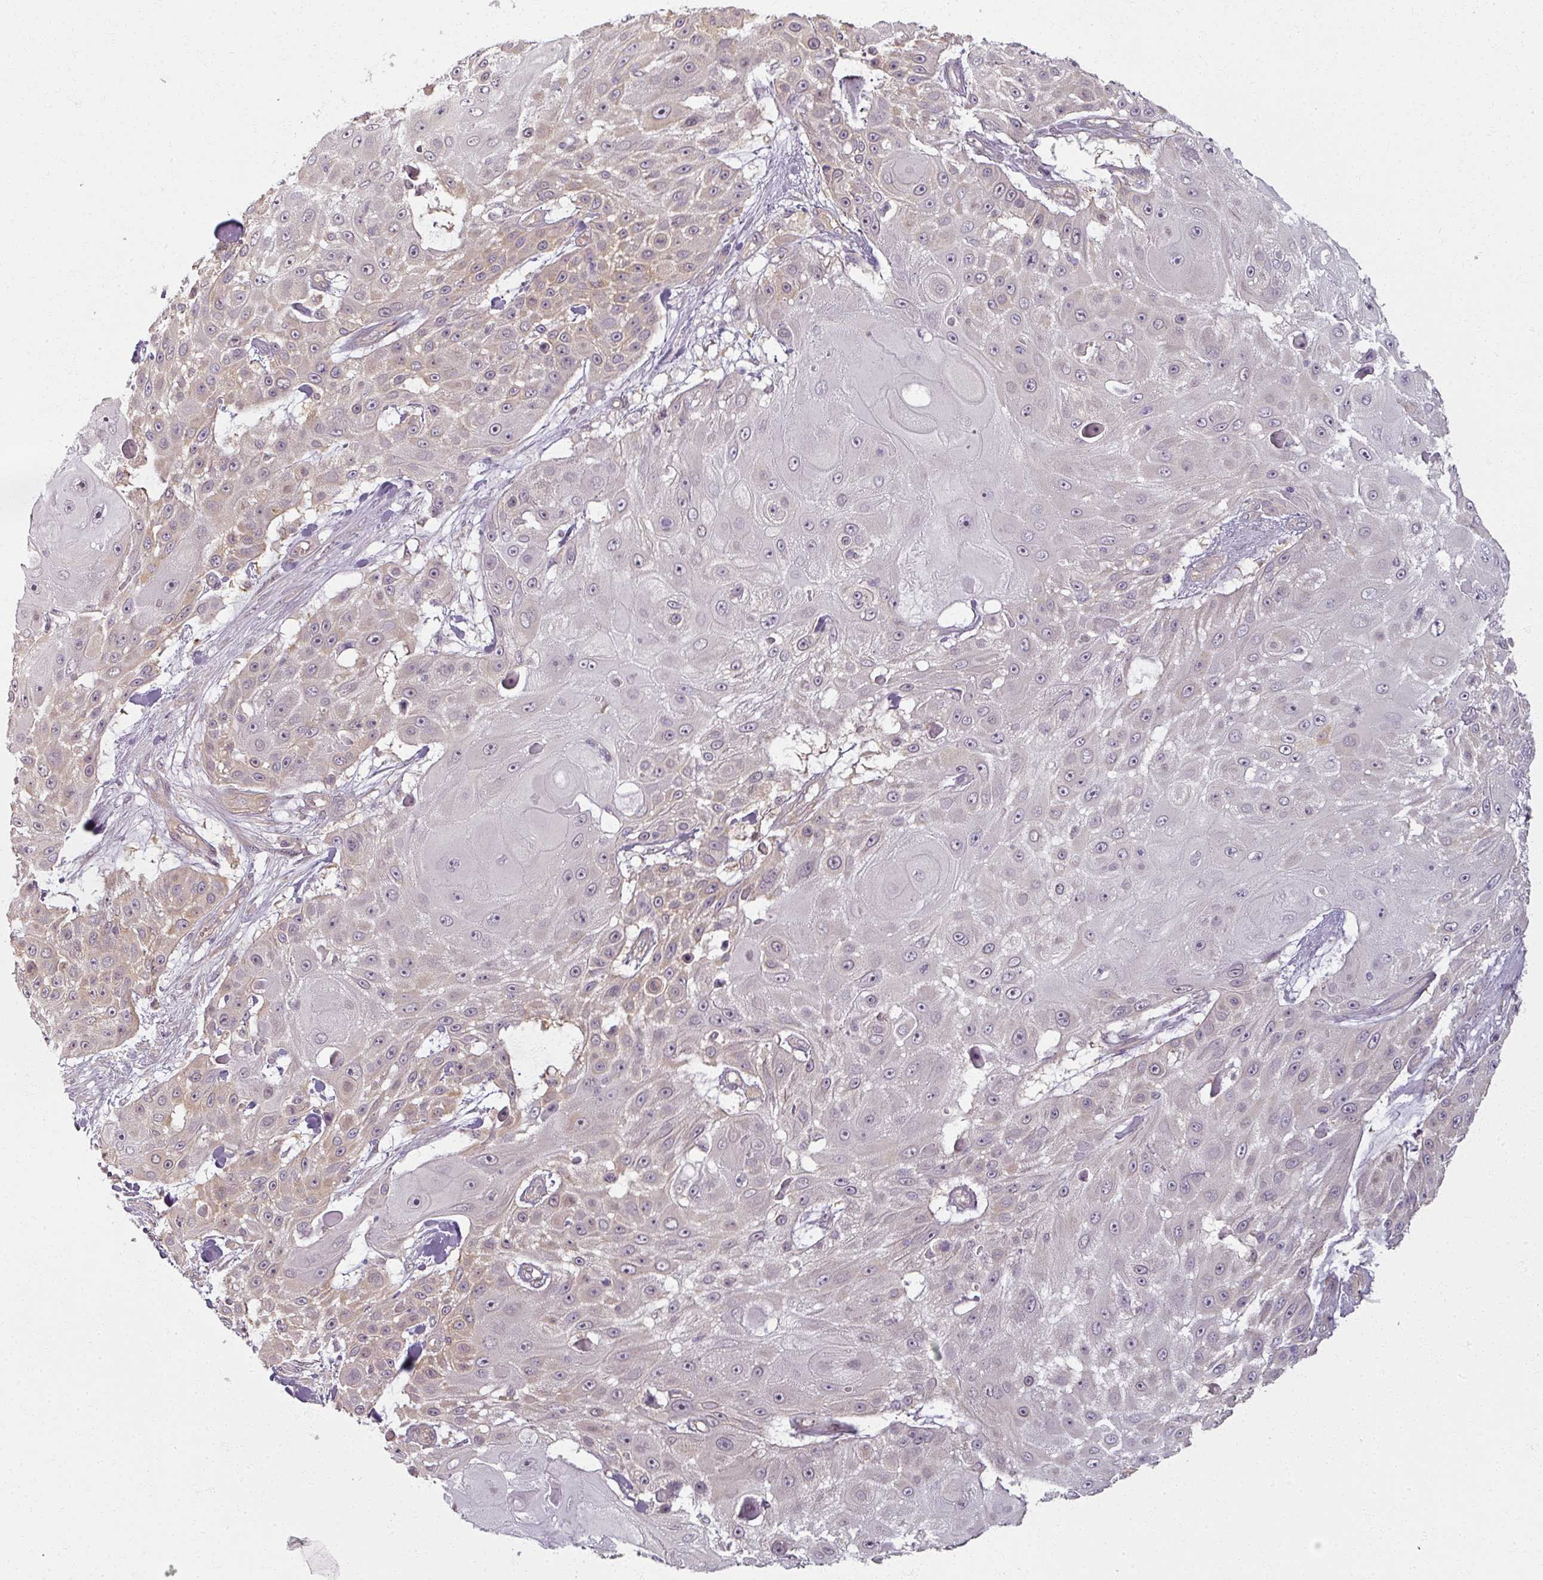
{"staining": {"intensity": "moderate", "quantity": "<25%", "location": "cytoplasmic/membranous"}, "tissue": "skin cancer", "cell_type": "Tumor cells", "image_type": "cancer", "snomed": [{"axis": "morphology", "description": "Squamous cell carcinoma, NOS"}, {"axis": "topography", "description": "Skin"}], "caption": "Protein staining by IHC reveals moderate cytoplasmic/membranous staining in approximately <25% of tumor cells in squamous cell carcinoma (skin).", "gene": "AGPAT4", "patient": {"sex": "female", "age": 86}}